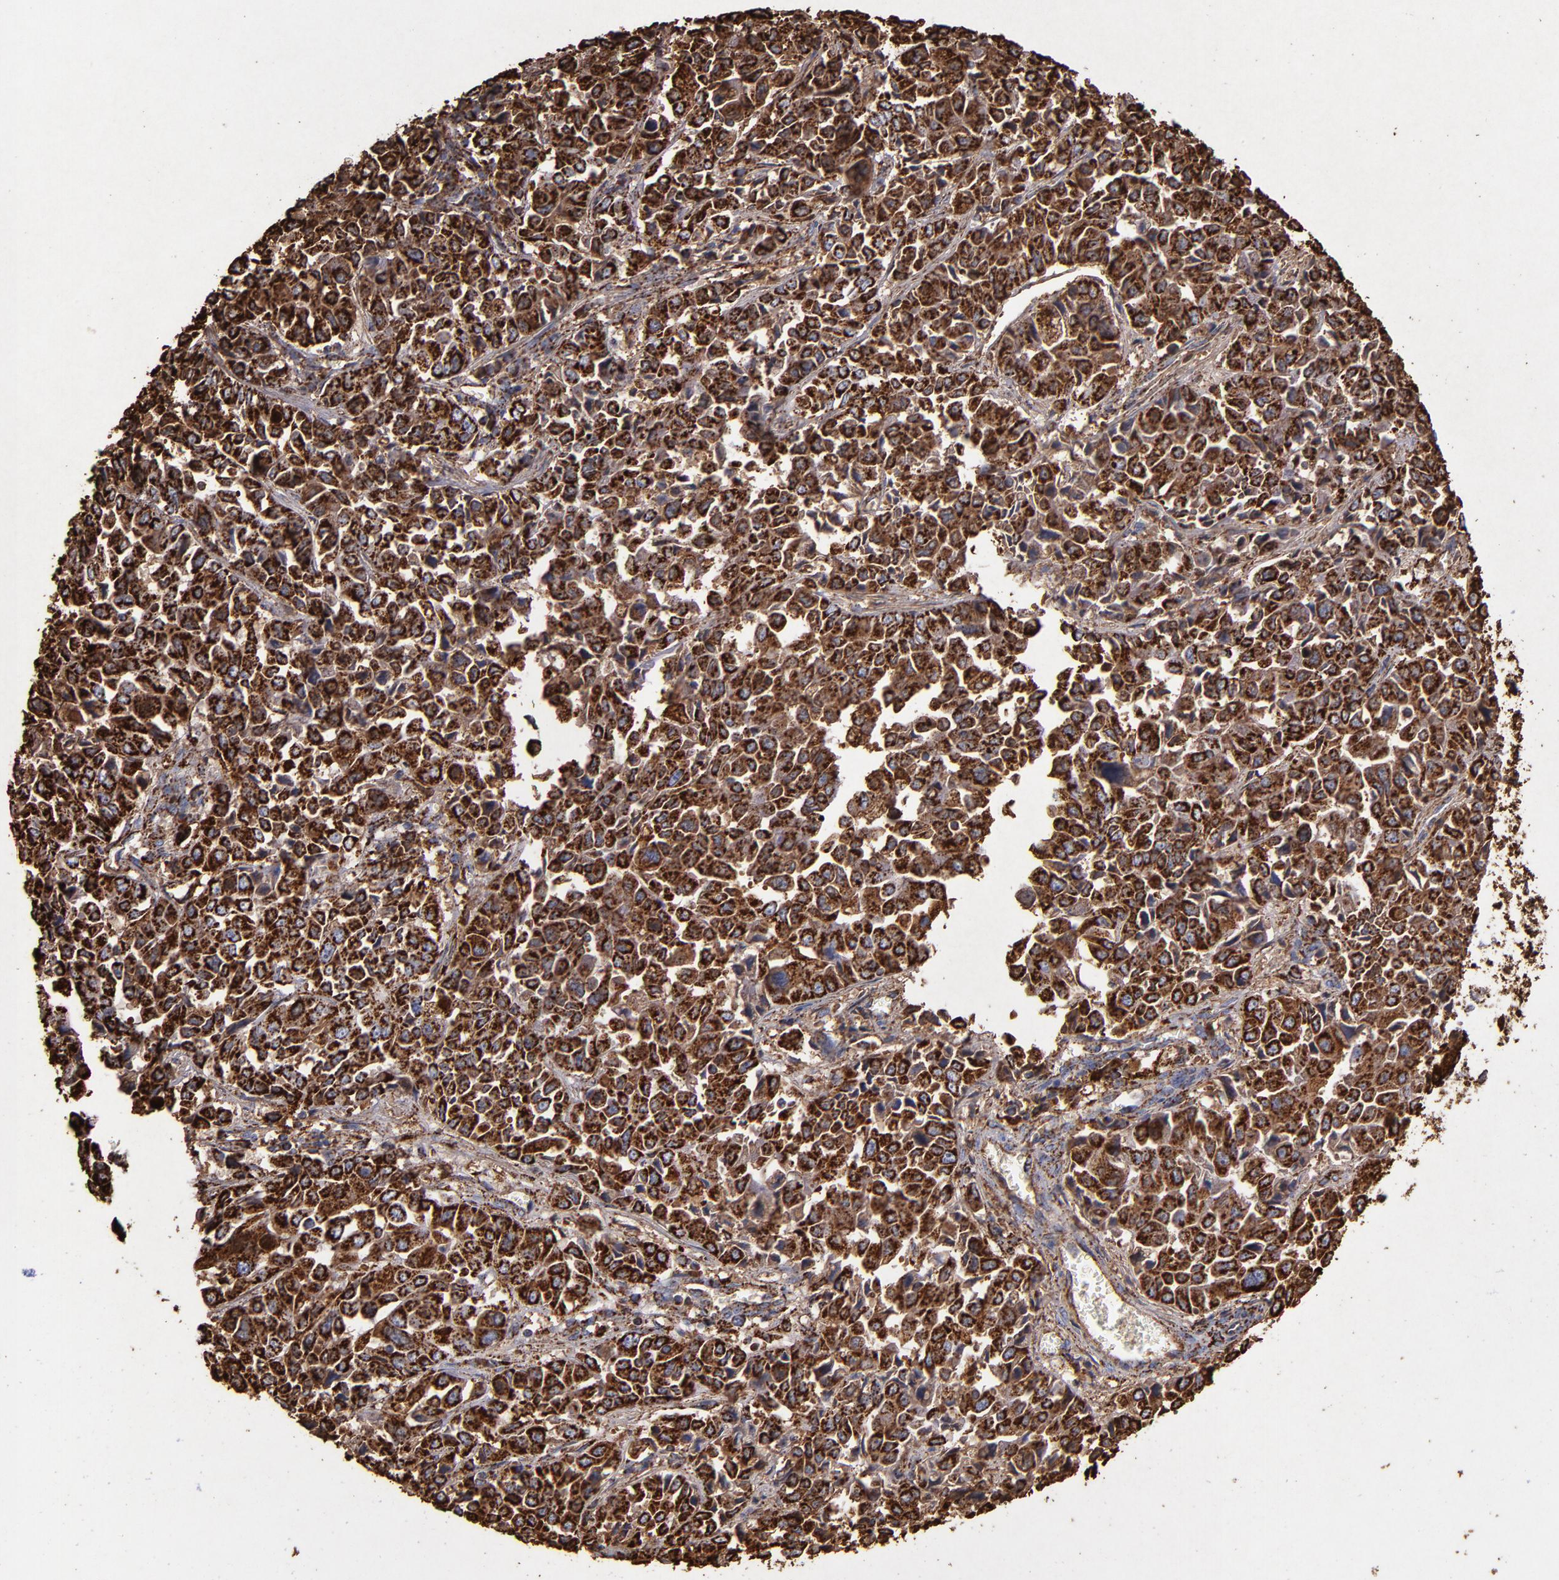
{"staining": {"intensity": "strong", "quantity": ">75%", "location": "cytoplasmic/membranous"}, "tissue": "pancreatic cancer", "cell_type": "Tumor cells", "image_type": "cancer", "snomed": [{"axis": "morphology", "description": "Adenocarcinoma, NOS"}, {"axis": "topography", "description": "Pancreas"}], "caption": "Pancreatic cancer tissue demonstrates strong cytoplasmic/membranous staining in about >75% of tumor cells, visualized by immunohistochemistry. The staining is performed using DAB brown chromogen to label protein expression. The nuclei are counter-stained blue using hematoxylin.", "gene": "SOD2", "patient": {"sex": "female", "age": 52}}